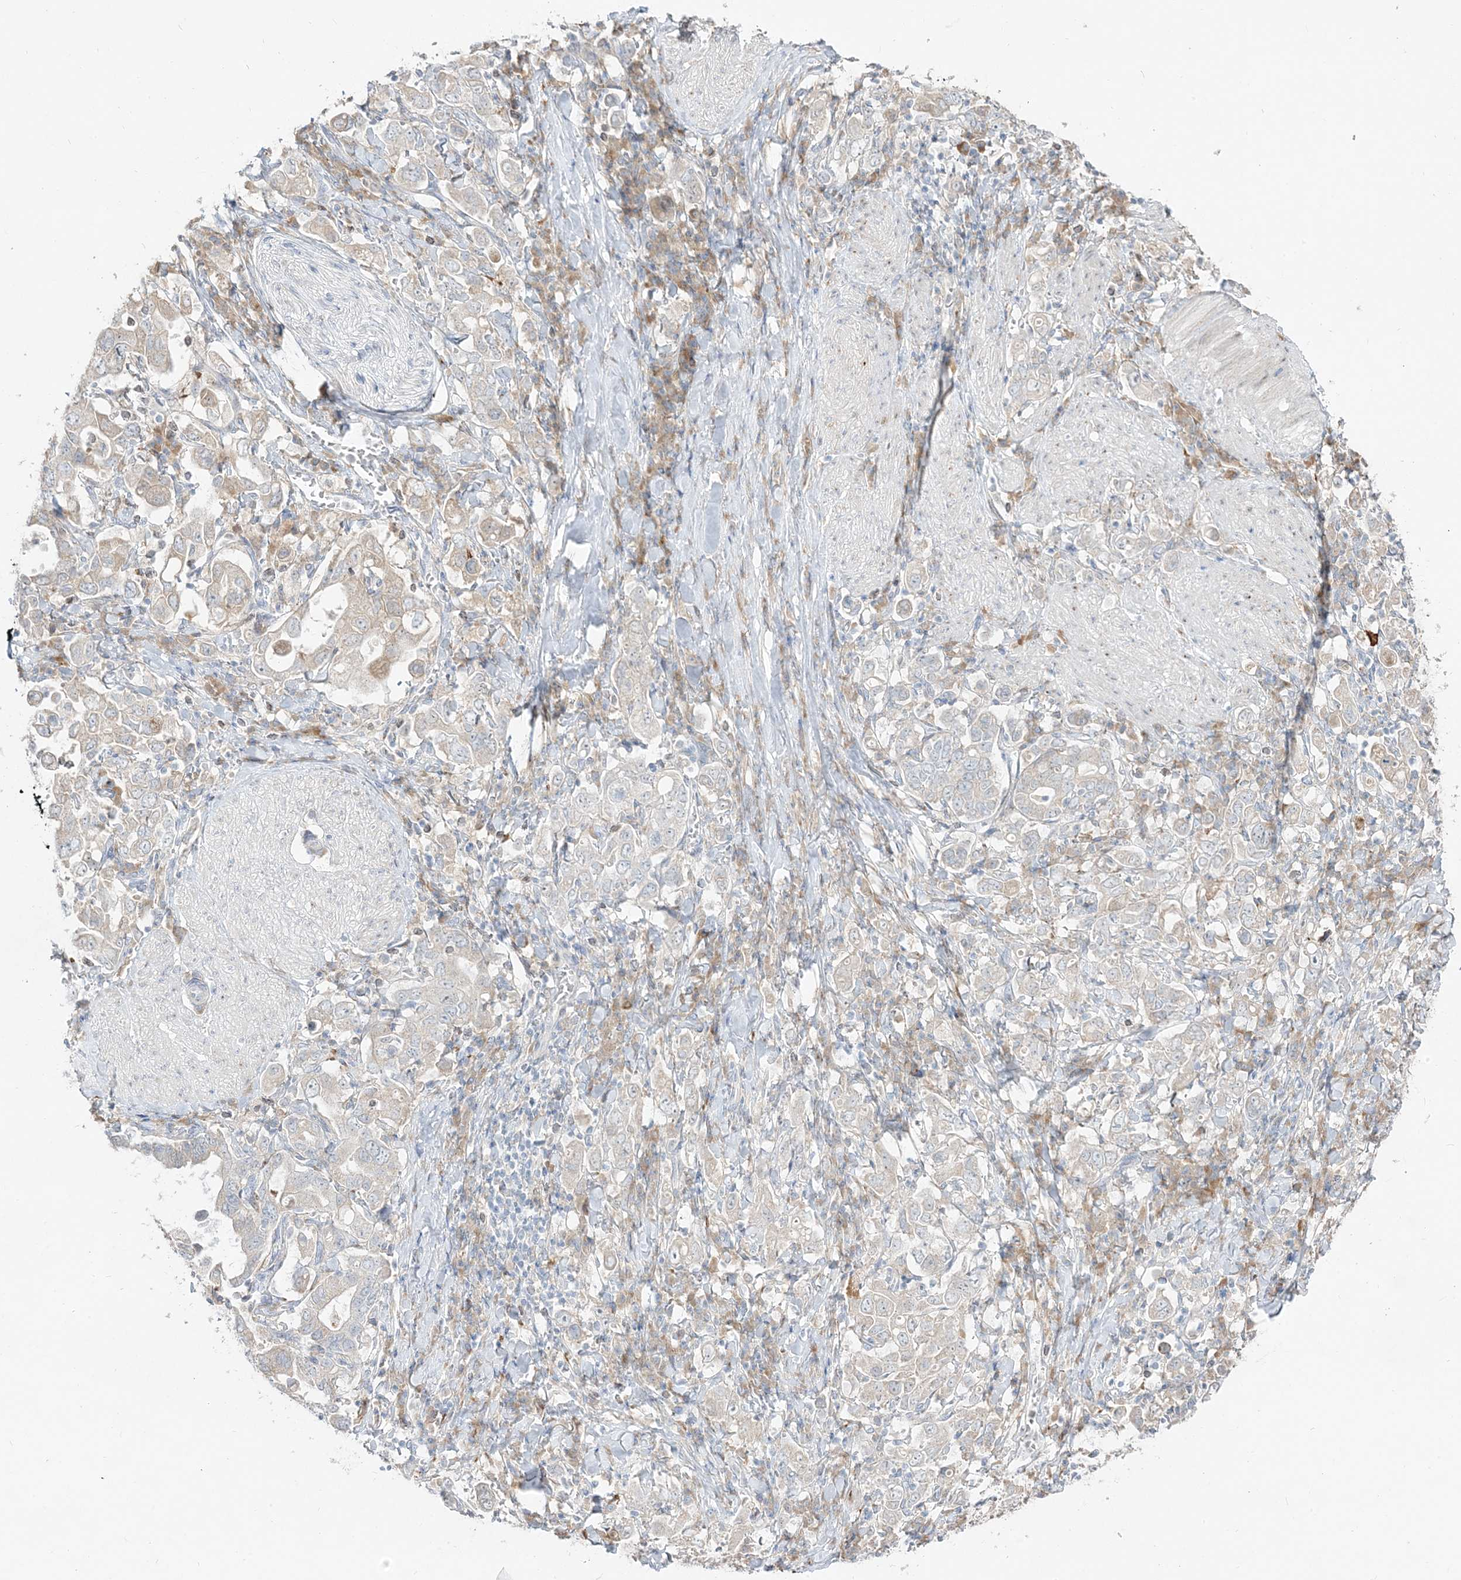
{"staining": {"intensity": "negative", "quantity": "none", "location": "none"}, "tissue": "stomach cancer", "cell_type": "Tumor cells", "image_type": "cancer", "snomed": [{"axis": "morphology", "description": "Adenocarcinoma, NOS"}, {"axis": "topography", "description": "Stomach, upper"}], "caption": "IHC photomicrograph of neoplastic tissue: human stomach cancer stained with DAB (3,3'-diaminobenzidine) demonstrates no significant protein positivity in tumor cells.", "gene": "LOXL3", "patient": {"sex": "male", "age": 62}}